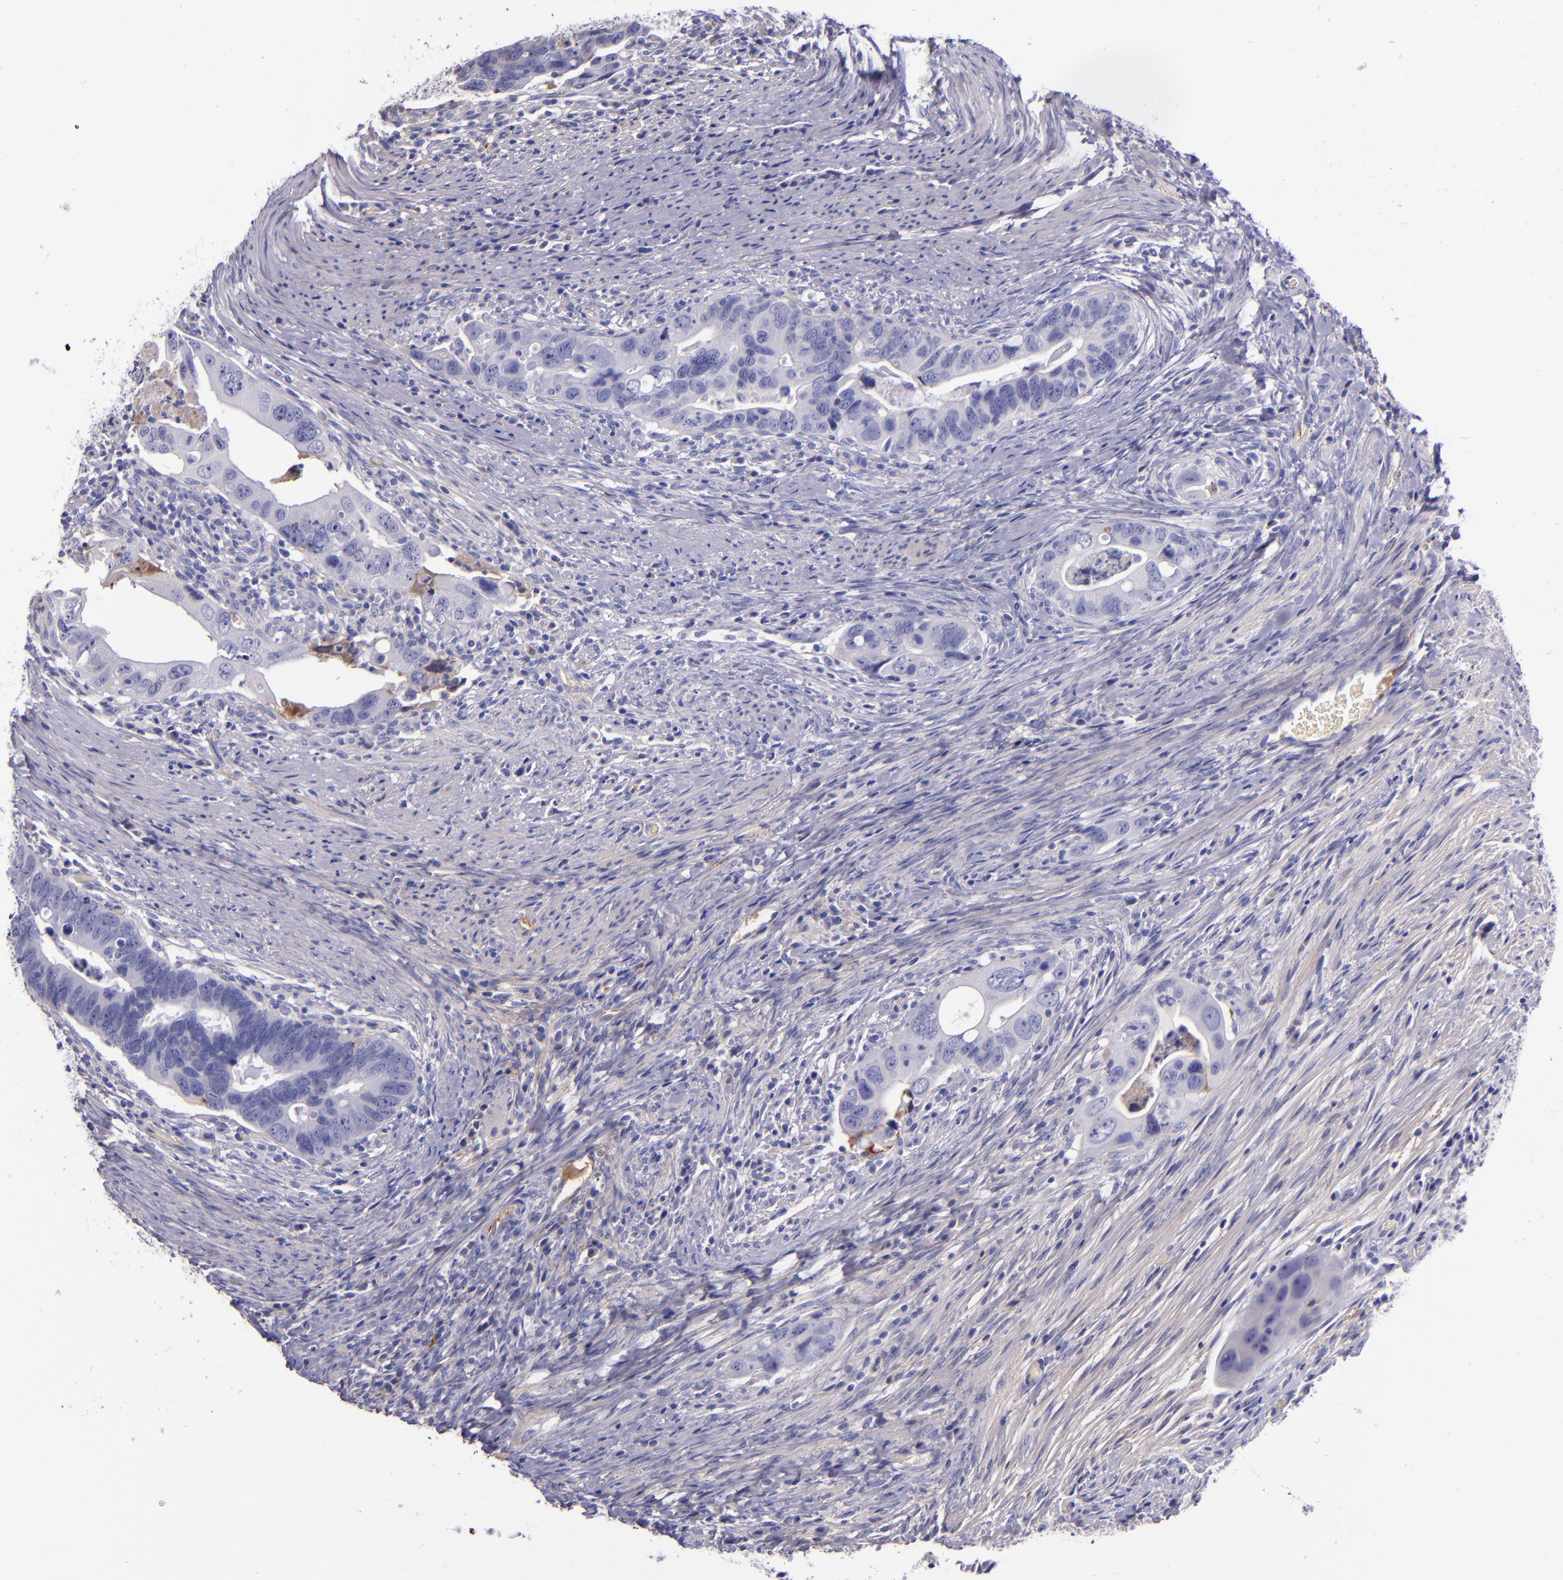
{"staining": {"intensity": "negative", "quantity": "none", "location": "none"}, "tissue": "colorectal cancer", "cell_type": "Tumor cells", "image_type": "cancer", "snomed": [{"axis": "morphology", "description": "Adenocarcinoma, NOS"}, {"axis": "topography", "description": "Rectum"}], "caption": "Colorectal cancer (adenocarcinoma) stained for a protein using IHC displays no positivity tumor cells.", "gene": "KNG1", "patient": {"sex": "male", "age": 53}}